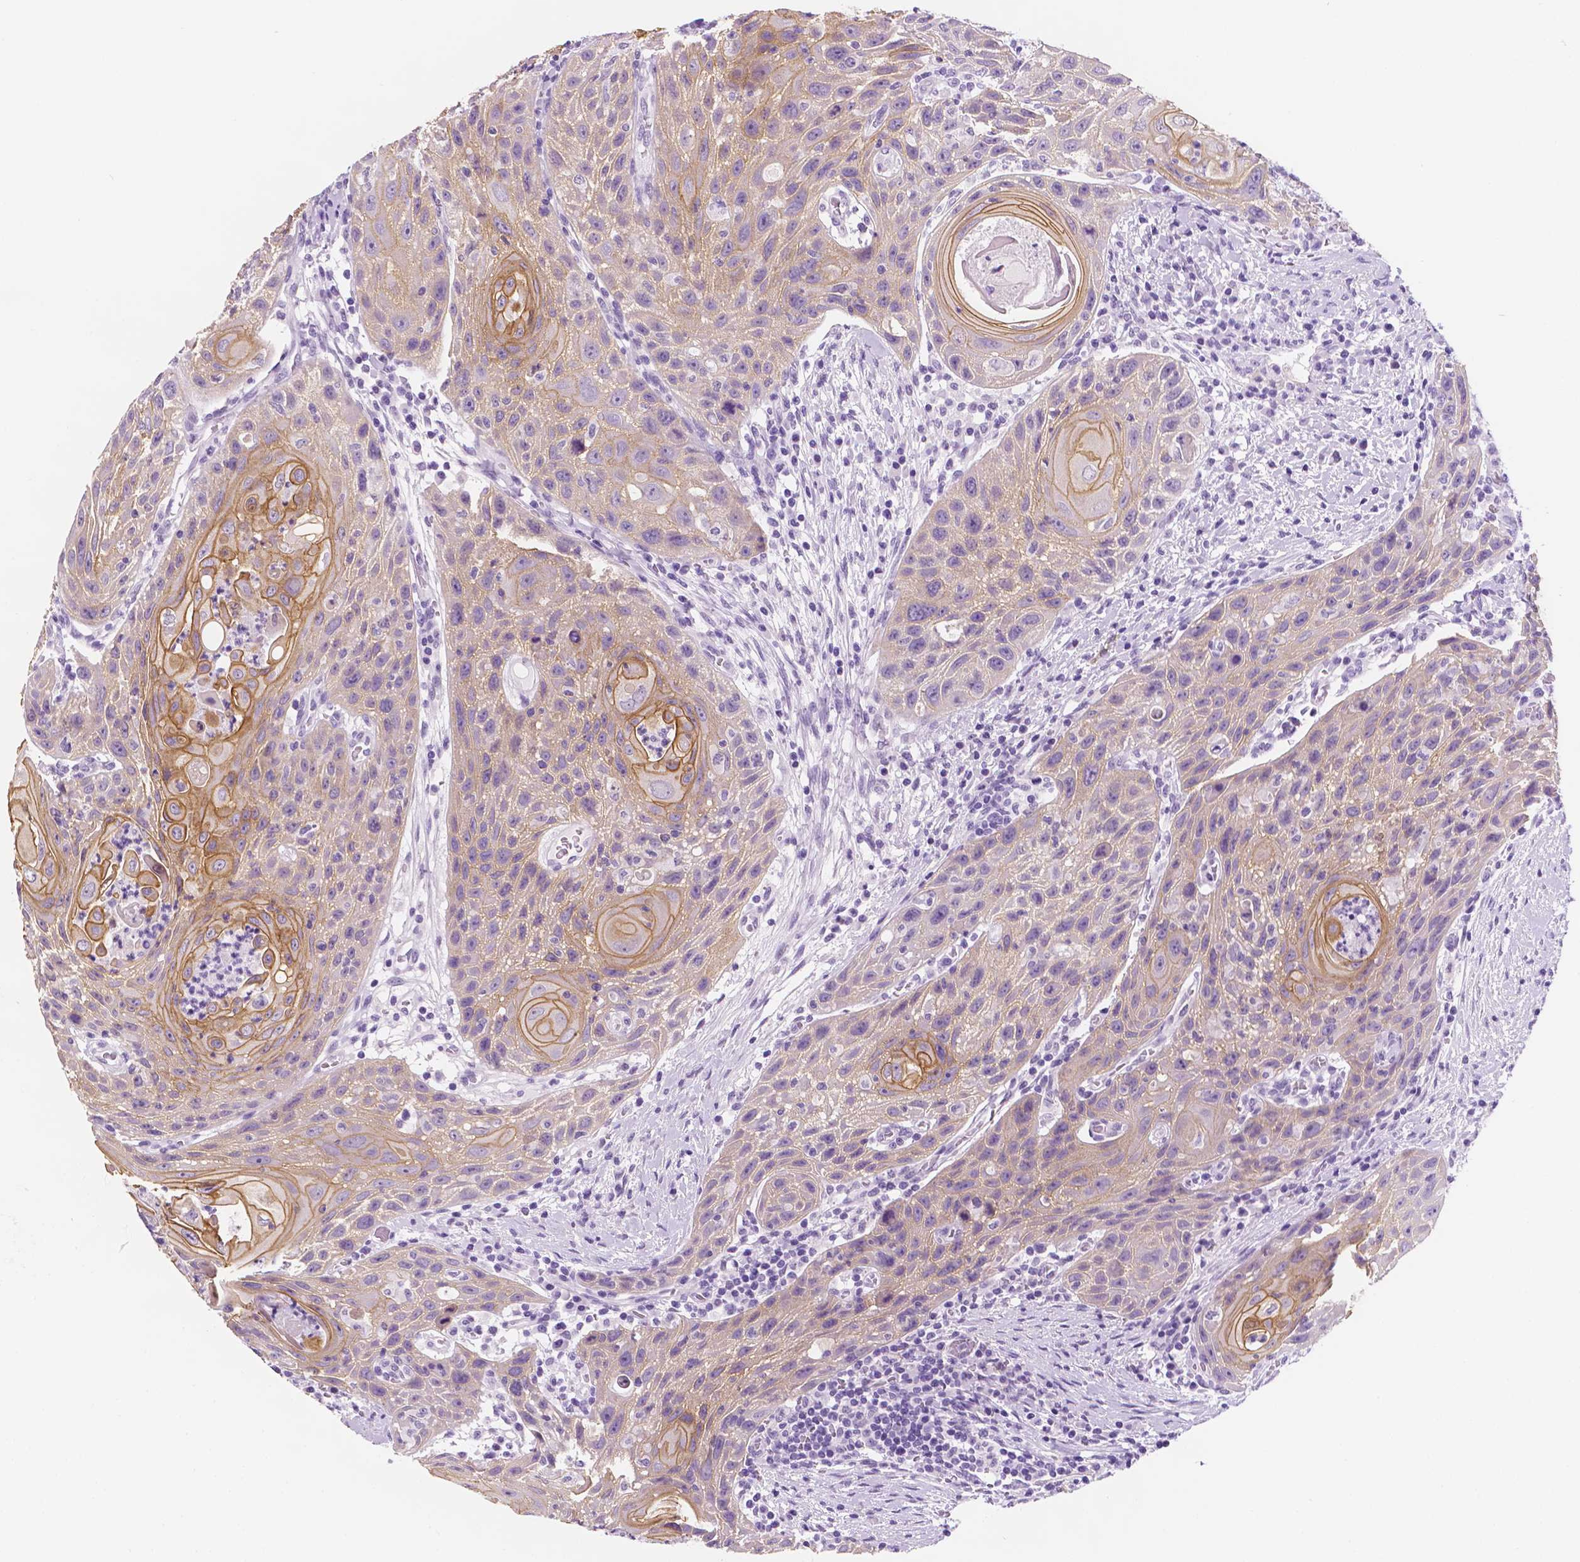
{"staining": {"intensity": "moderate", "quantity": "<25%", "location": "cytoplasmic/membranous"}, "tissue": "head and neck cancer", "cell_type": "Tumor cells", "image_type": "cancer", "snomed": [{"axis": "morphology", "description": "Squamous cell carcinoma, NOS"}, {"axis": "topography", "description": "Head-Neck"}], "caption": "Protein expression analysis of head and neck squamous cell carcinoma demonstrates moderate cytoplasmic/membranous positivity in approximately <25% of tumor cells.", "gene": "PPL", "patient": {"sex": "male", "age": 69}}